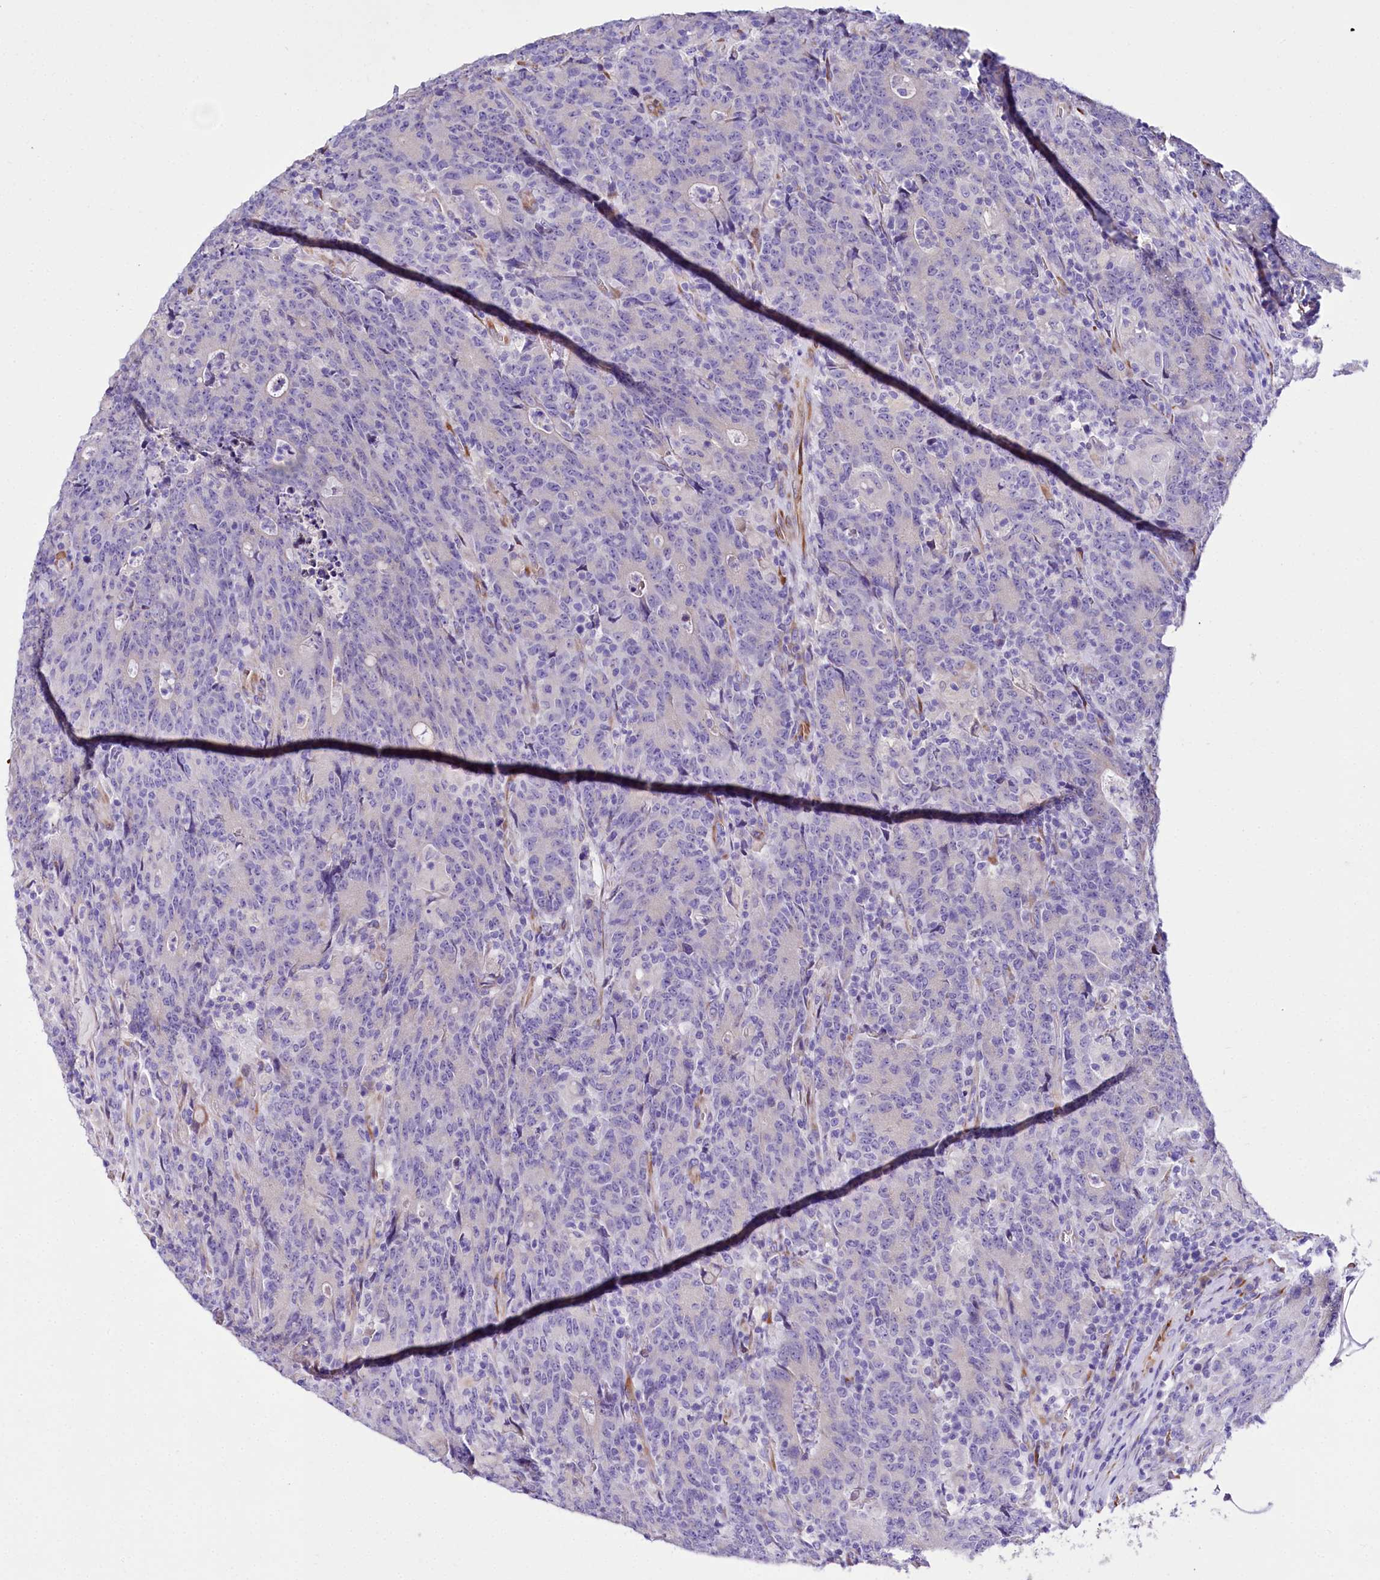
{"staining": {"intensity": "negative", "quantity": "none", "location": "none"}, "tissue": "colorectal cancer", "cell_type": "Tumor cells", "image_type": "cancer", "snomed": [{"axis": "morphology", "description": "Adenocarcinoma, NOS"}, {"axis": "topography", "description": "Colon"}], "caption": "Tumor cells show no significant protein positivity in adenocarcinoma (colorectal).", "gene": "A2ML1", "patient": {"sex": "female", "age": 75}}